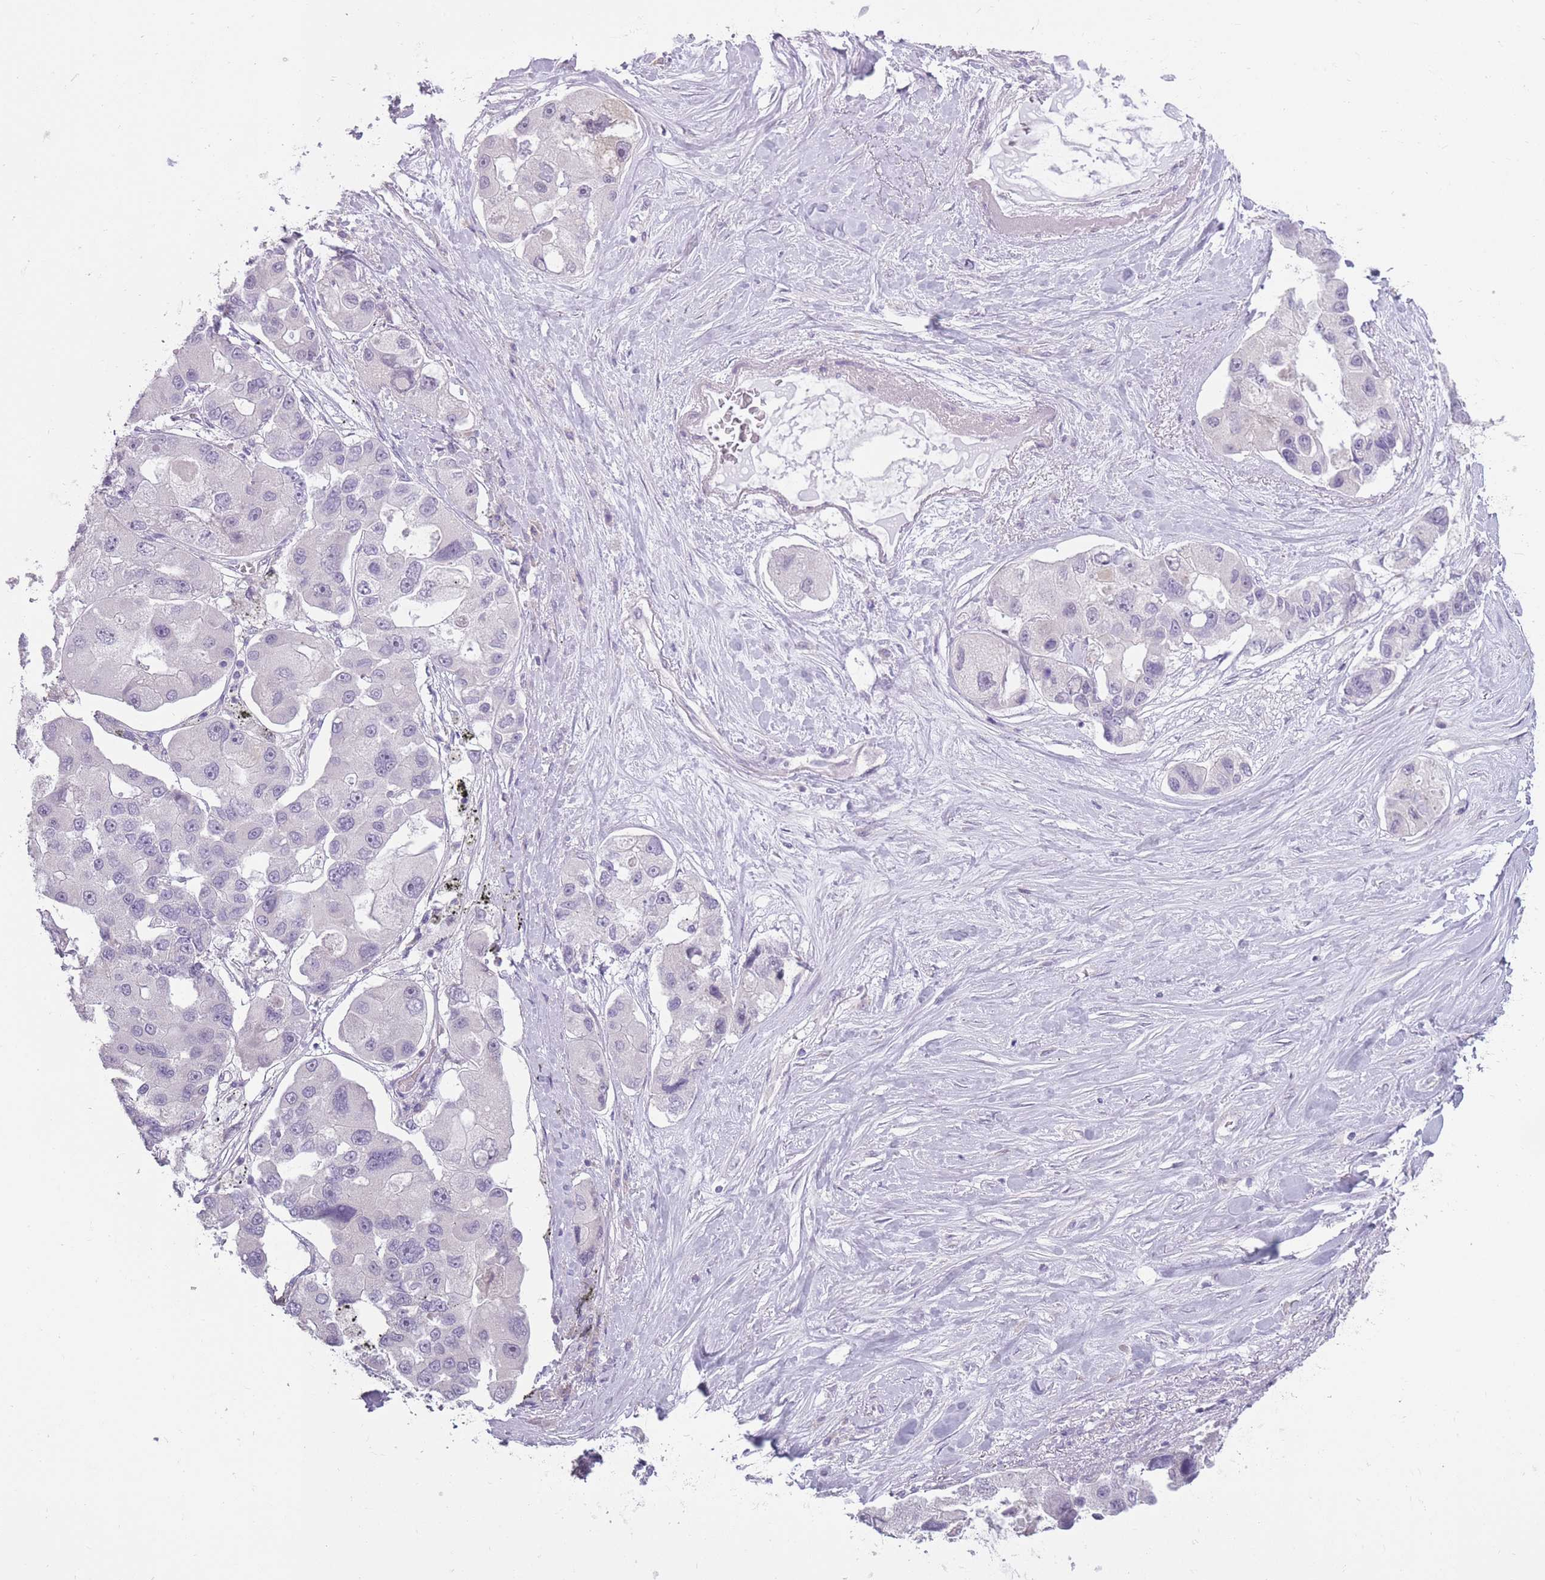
{"staining": {"intensity": "weak", "quantity": "<25%", "location": "cytoplasmic/membranous"}, "tissue": "lung cancer", "cell_type": "Tumor cells", "image_type": "cancer", "snomed": [{"axis": "morphology", "description": "Adenocarcinoma, NOS"}, {"axis": "topography", "description": "Lung"}], "caption": "Tumor cells are negative for brown protein staining in lung cancer.", "gene": "ZBTB24", "patient": {"sex": "female", "age": 54}}